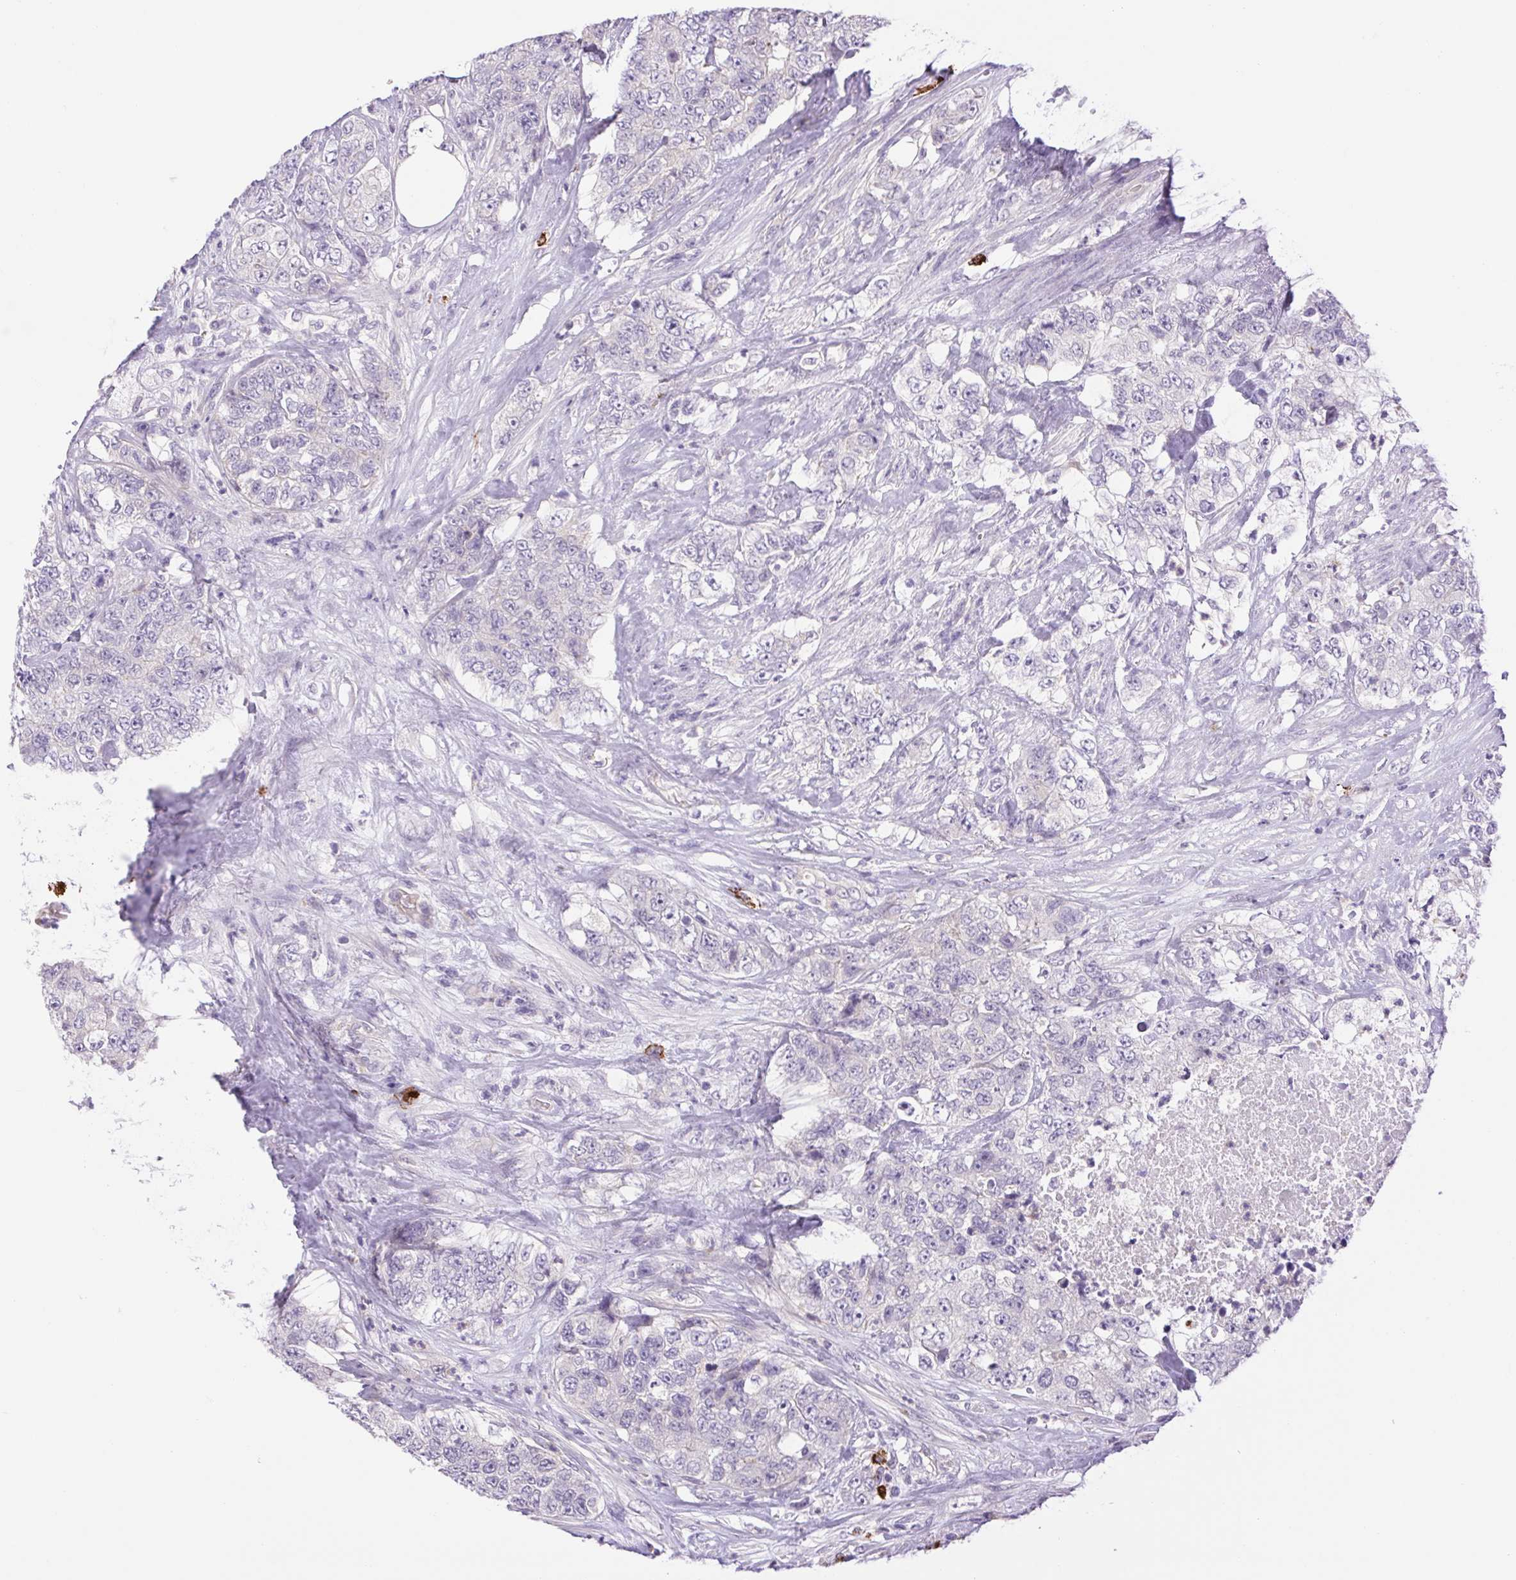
{"staining": {"intensity": "negative", "quantity": "none", "location": "none"}, "tissue": "urothelial cancer", "cell_type": "Tumor cells", "image_type": "cancer", "snomed": [{"axis": "morphology", "description": "Urothelial carcinoma, High grade"}, {"axis": "topography", "description": "Urinary bladder"}], "caption": "IHC of human urothelial cancer displays no expression in tumor cells.", "gene": "FAM177B", "patient": {"sex": "female", "age": 78}}